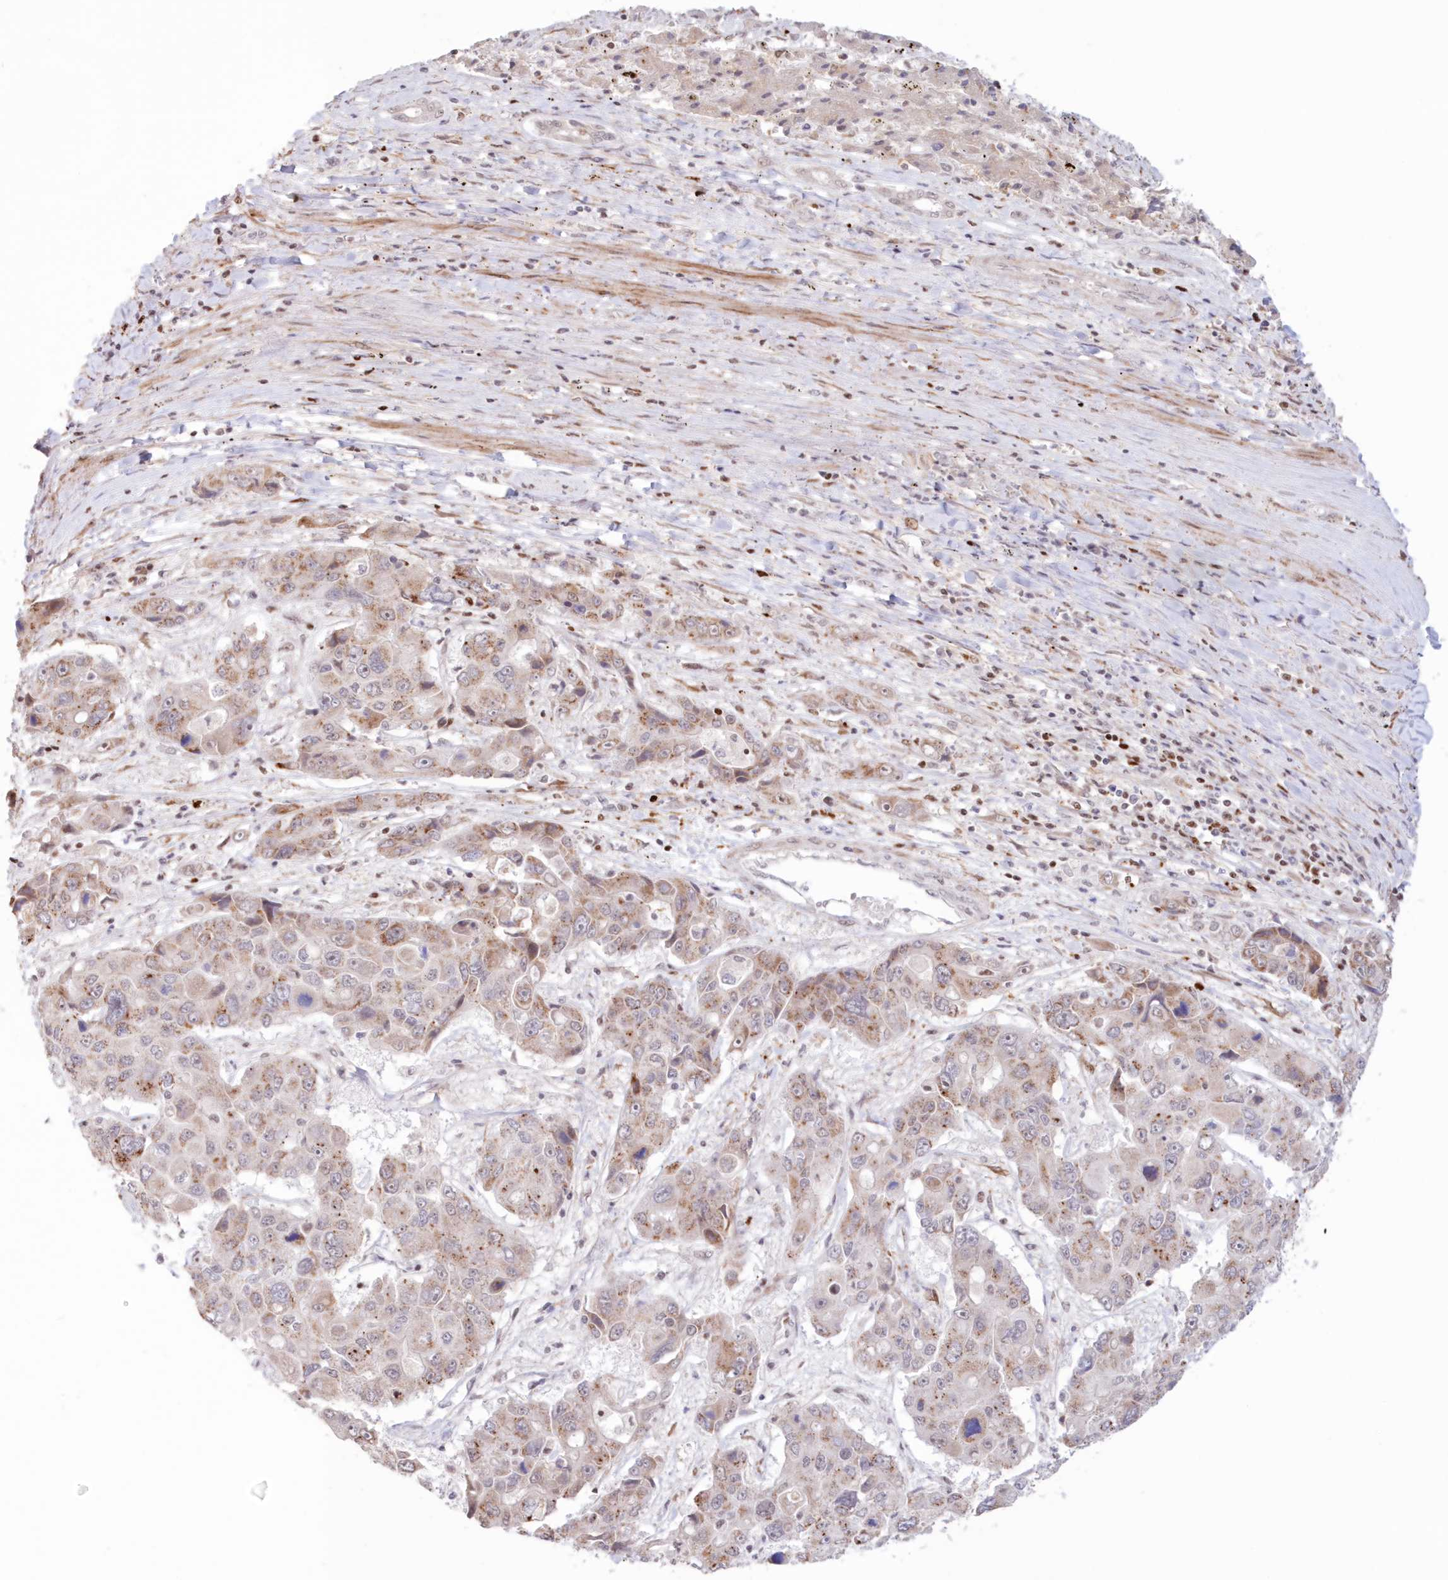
{"staining": {"intensity": "weak", "quantity": ">75%", "location": "cytoplasmic/membranous"}, "tissue": "liver cancer", "cell_type": "Tumor cells", "image_type": "cancer", "snomed": [{"axis": "morphology", "description": "Cholangiocarcinoma"}, {"axis": "topography", "description": "Liver"}], "caption": "Immunohistochemical staining of liver cholangiocarcinoma shows low levels of weak cytoplasmic/membranous protein staining in approximately >75% of tumor cells. (DAB IHC with brightfield microscopy, high magnification).", "gene": "POLR2B", "patient": {"sex": "male", "age": 67}}